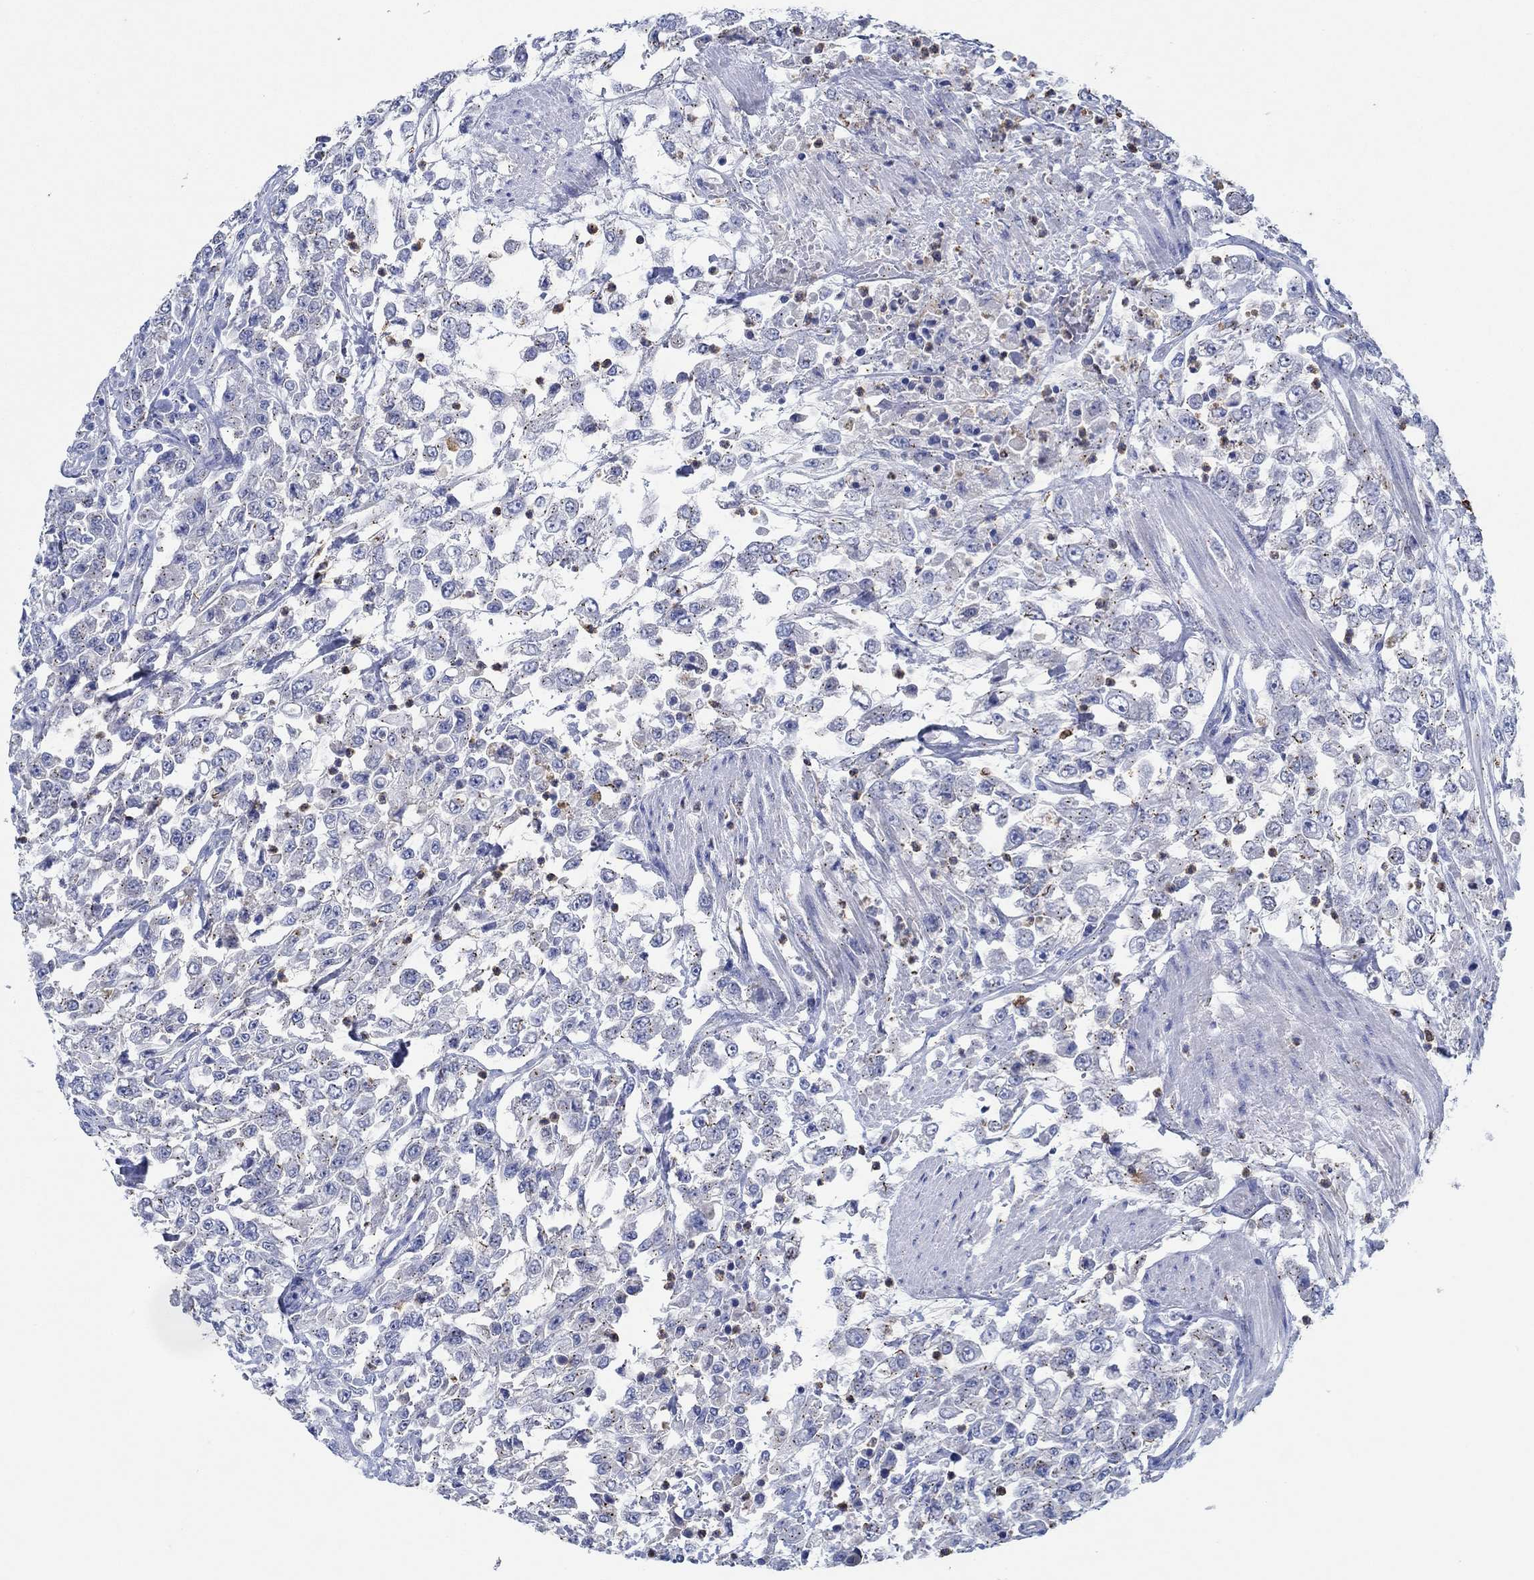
{"staining": {"intensity": "negative", "quantity": "none", "location": "none"}, "tissue": "urothelial cancer", "cell_type": "Tumor cells", "image_type": "cancer", "snomed": [{"axis": "morphology", "description": "Urothelial carcinoma, High grade"}, {"axis": "topography", "description": "Urinary bladder"}], "caption": "Tumor cells are negative for brown protein staining in urothelial carcinoma (high-grade).", "gene": "CPM", "patient": {"sex": "male", "age": 46}}